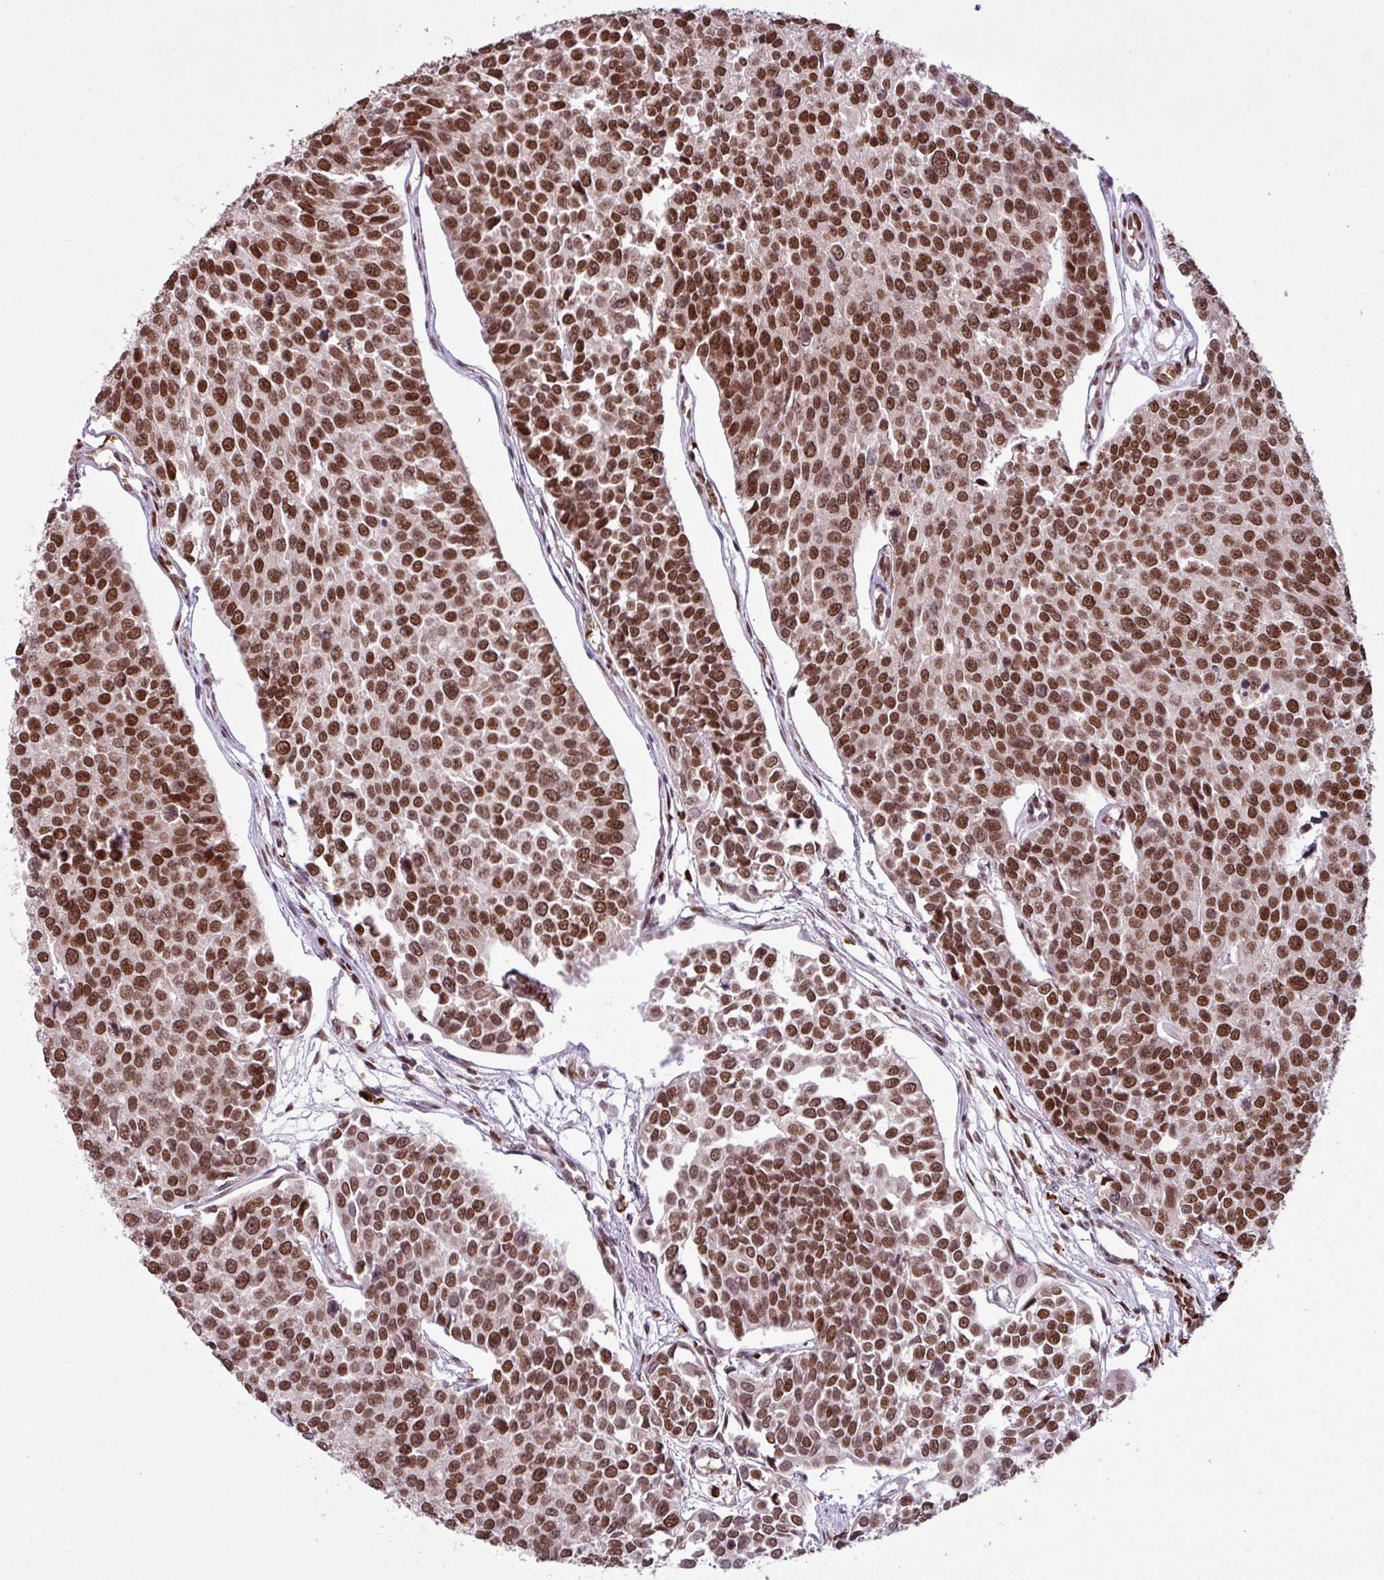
{"staining": {"intensity": "strong", "quantity": ">75%", "location": "nuclear"}, "tissue": "urothelial cancer", "cell_type": "Tumor cells", "image_type": "cancer", "snomed": [{"axis": "morphology", "description": "Urothelial carcinoma, Low grade"}, {"axis": "topography", "description": "Urinary bladder"}], "caption": "Immunohistochemistry of urothelial carcinoma (low-grade) shows high levels of strong nuclear expression in about >75% of tumor cells.", "gene": "PRDM5", "patient": {"sex": "female", "age": 78}}